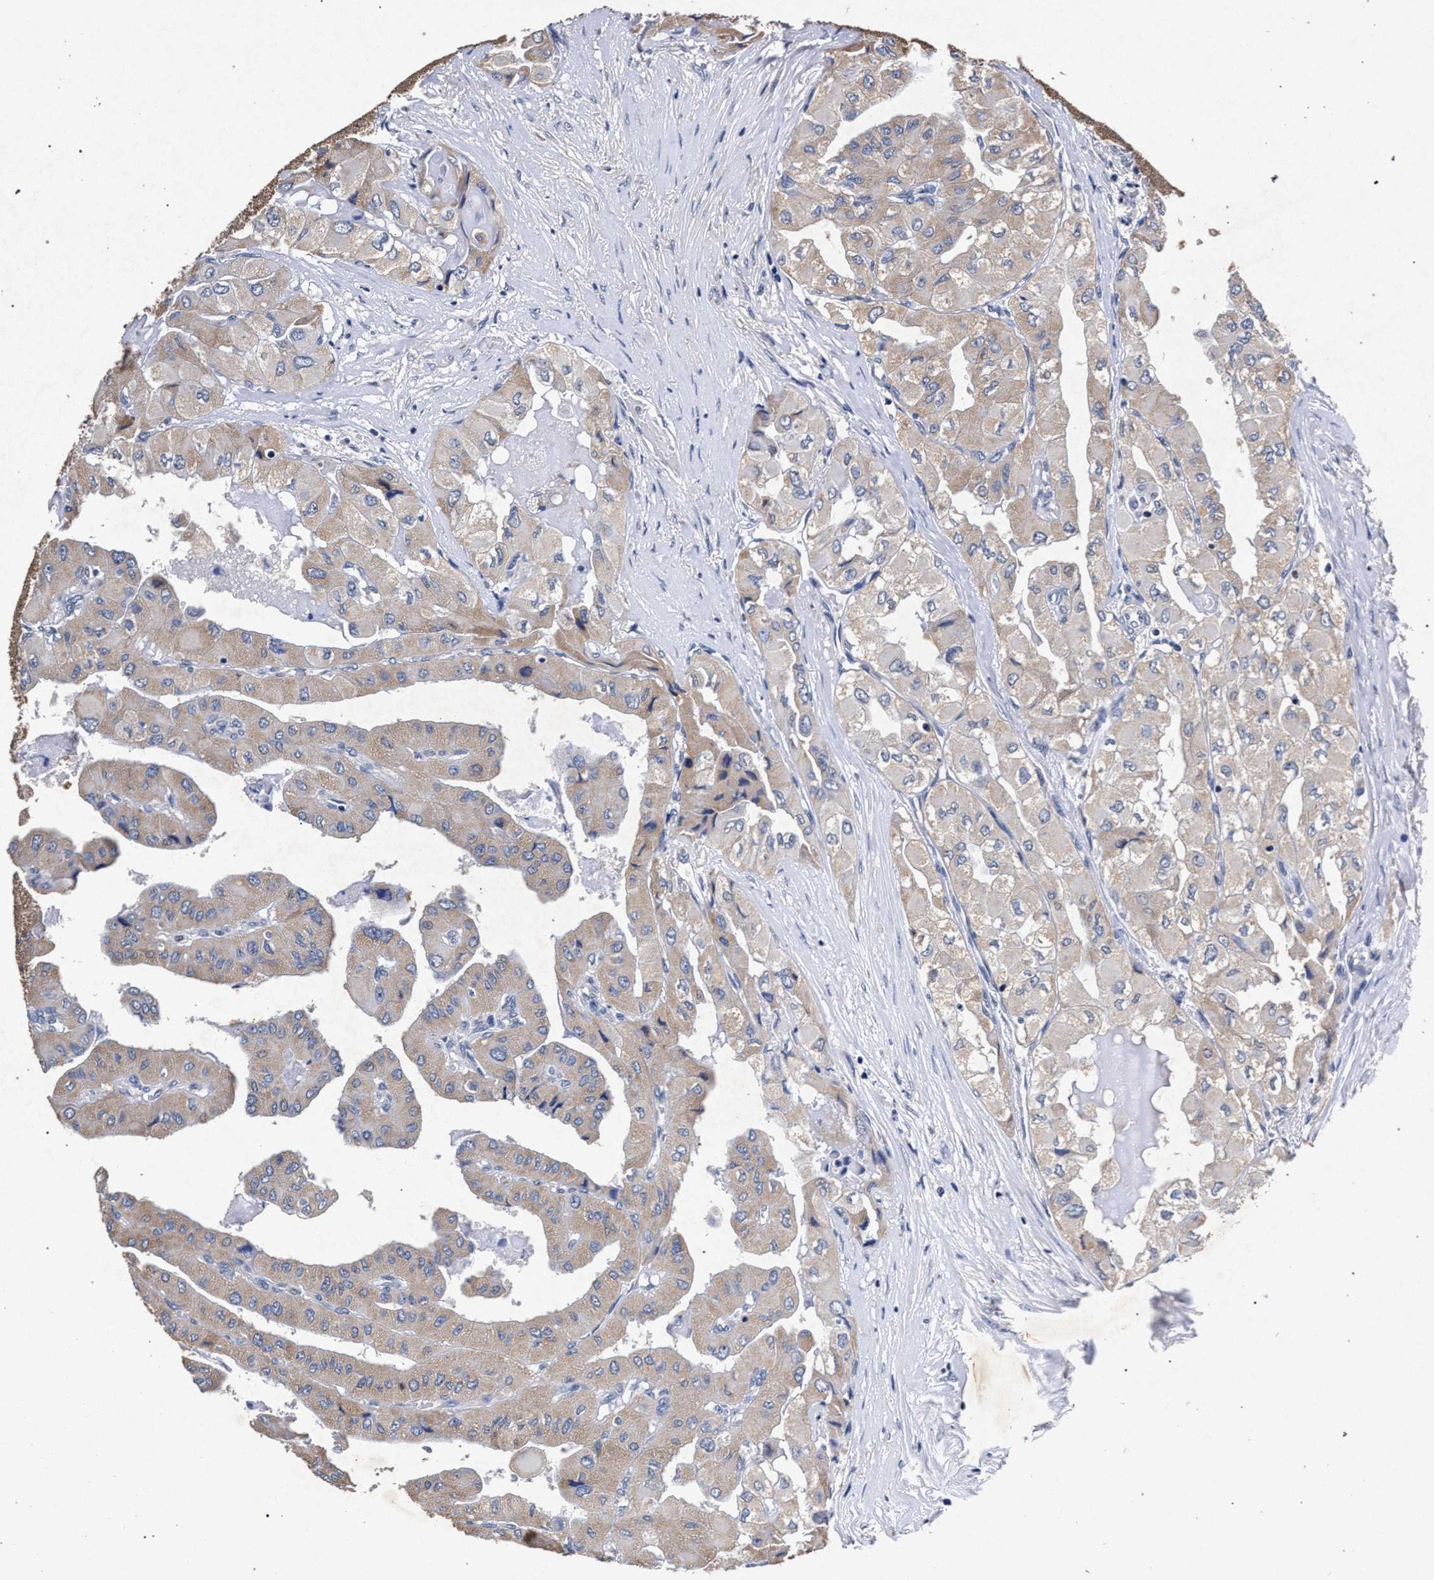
{"staining": {"intensity": "negative", "quantity": "none", "location": "none"}, "tissue": "thyroid cancer", "cell_type": "Tumor cells", "image_type": "cancer", "snomed": [{"axis": "morphology", "description": "Papillary adenocarcinoma, NOS"}, {"axis": "topography", "description": "Thyroid gland"}], "caption": "Thyroid cancer (papillary adenocarcinoma) stained for a protein using immunohistochemistry shows no expression tumor cells.", "gene": "ATP1A2", "patient": {"sex": "female", "age": 59}}